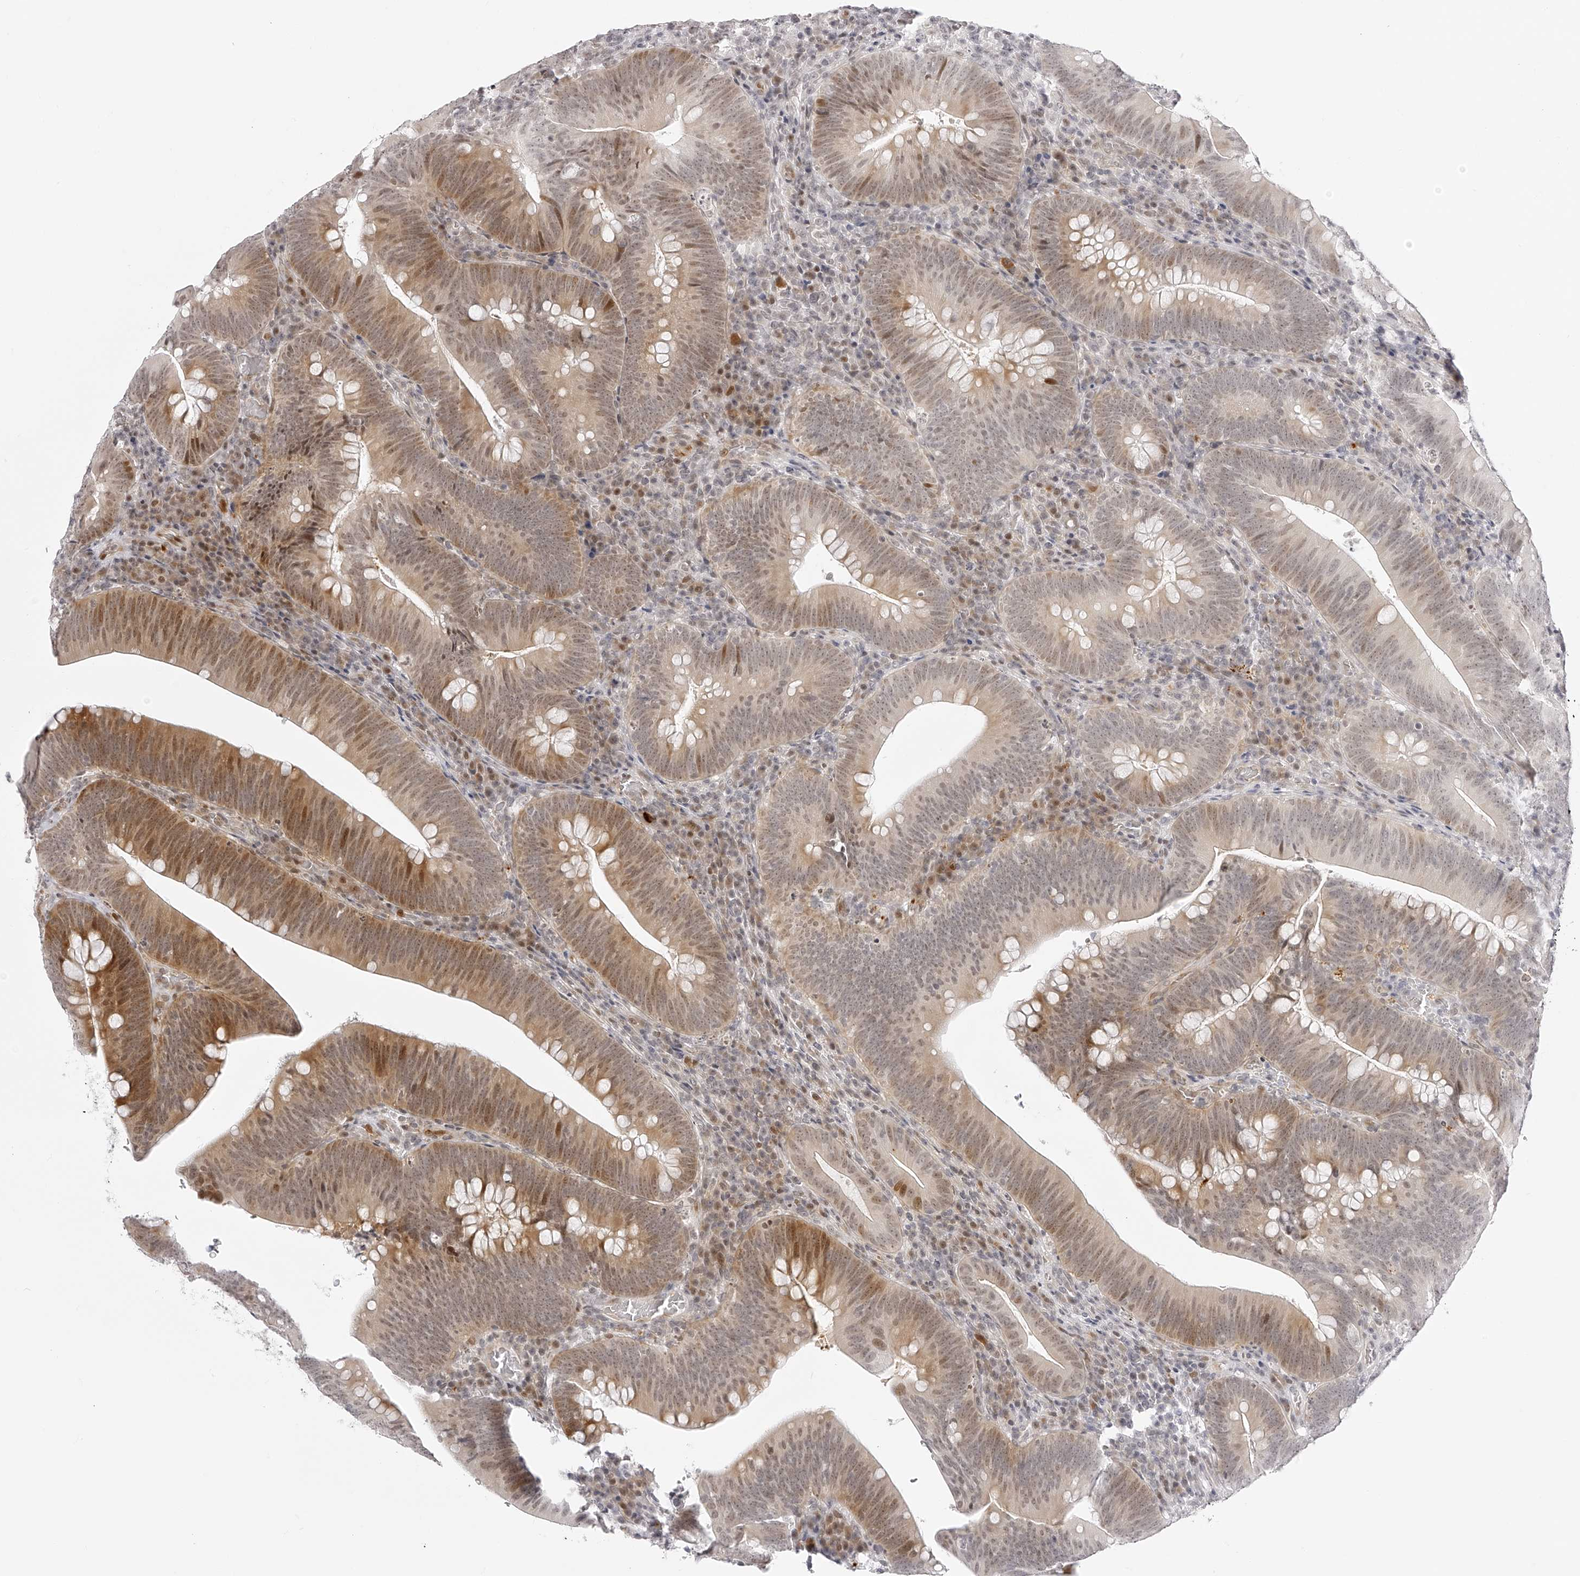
{"staining": {"intensity": "moderate", "quantity": "25%-75%", "location": "cytoplasmic/membranous,nuclear"}, "tissue": "colorectal cancer", "cell_type": "Tumor cells", "image_type": "cancer", "snomed": [{"axis": "morphology", "description": "Normal tissue, NOS"}, {"axis": "topography", "description": "Colon"}], "caption": "A brown stain shows moderate cytoplasmic/membranous and nuclear staining of a protein in human colorectal cancer tumor cells.", "gene": "PLEKHG1", "patient": {"sex": "female", "age": 82}}